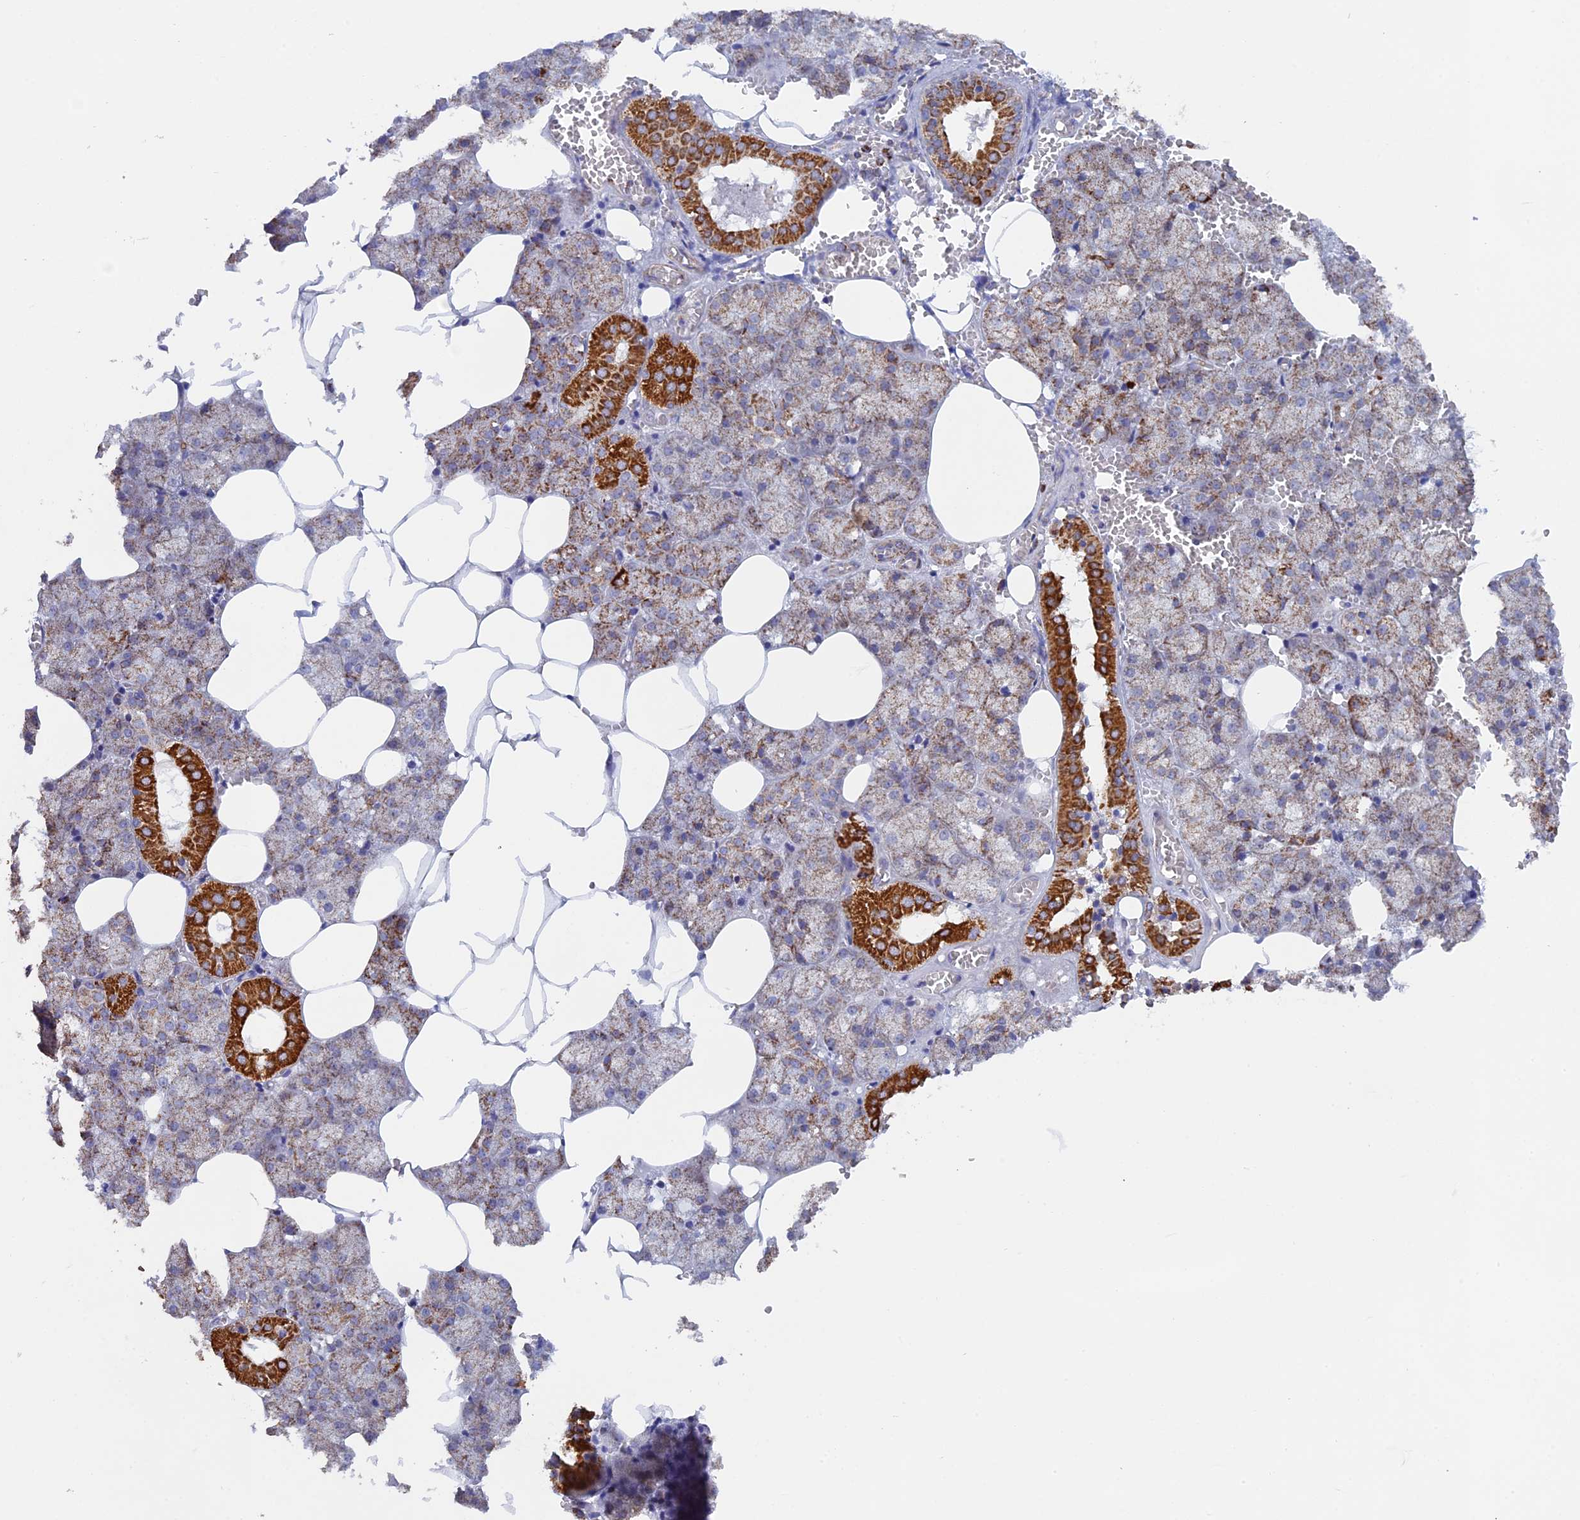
{"staining": {"intensity": "strong", "quantity": "<25%", "location": "cytoplasmic/membranous"}, "tissue": "salivary gland", "cell_type": "Glandular cells", "image_type": "normal", "snomed": [{"axis": "morphology", "description": "Normal tissue, NOS"}, {"axis": "topography", "description": "Salivary gland"}], "caption": "Protein expression analysis of benign salivary gland reveals strong cytoplasmic/membranous expression in about <25% of glandular cells.", "gene": "CDC16", "patient": {"sex": "male", "age": 62}}